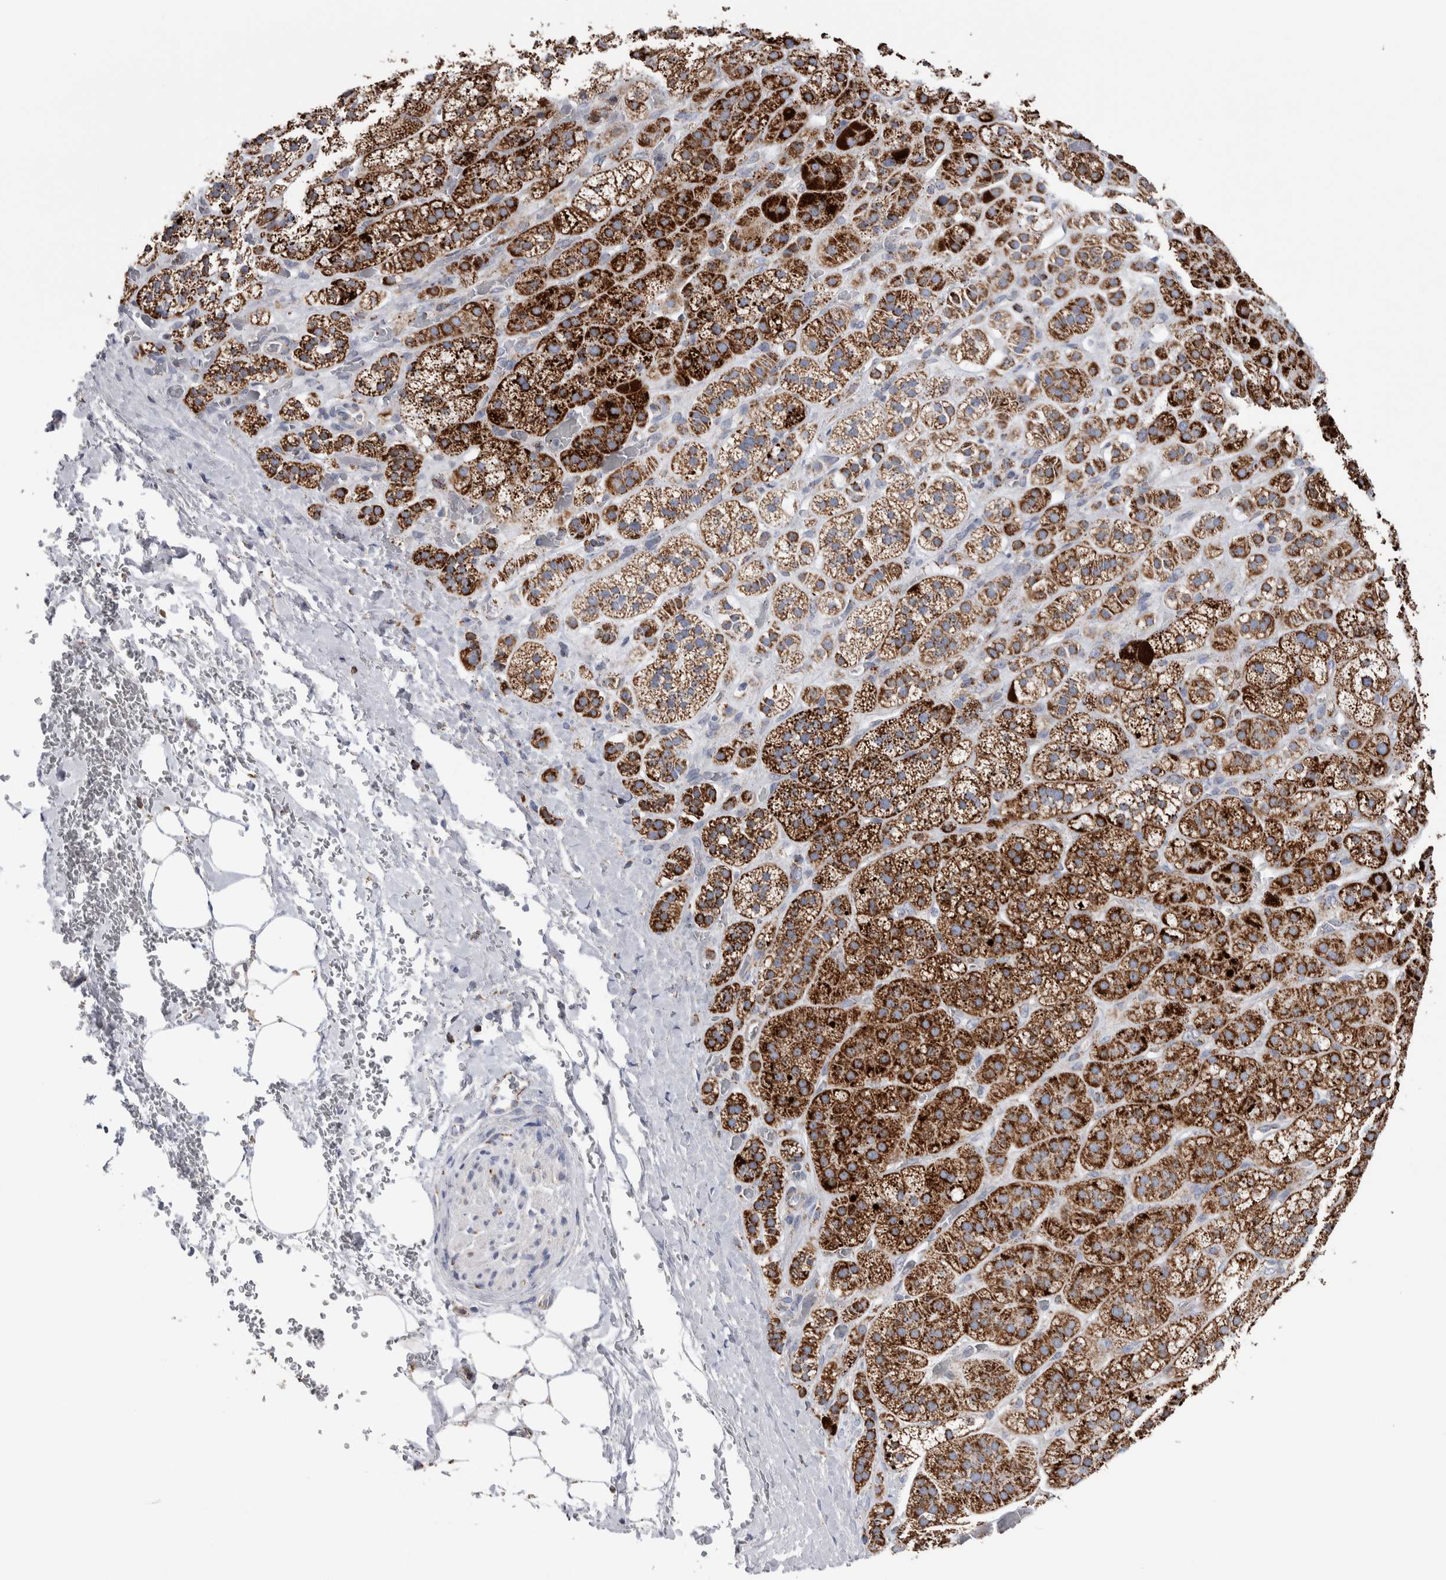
{"staining": {"intensity": "strong", "quantity": ">75%", "location": "cytoplasmic/membranous"}, "tissue": "adrenal gland", "cell_type": "Glandular cells", "image_type": "normal", "snomed": [{"axis": "morphology", "description": "Normal tissue, NOS"}, {"axis": "topography", "description": "Adrenal gland"}], "caption": "A high-resolution histopathology image shows IHC staining of unremarkable adrenal gland, which displays strong cytoplasmic/membranous expression in approximately >75% of glandular cells. (DAB (3,3'-diaminobenzidine) IHC with brightfield microscopy, high magnification).", "gene": "ETFA", "patient": {"sex": "male", "age": 56}}